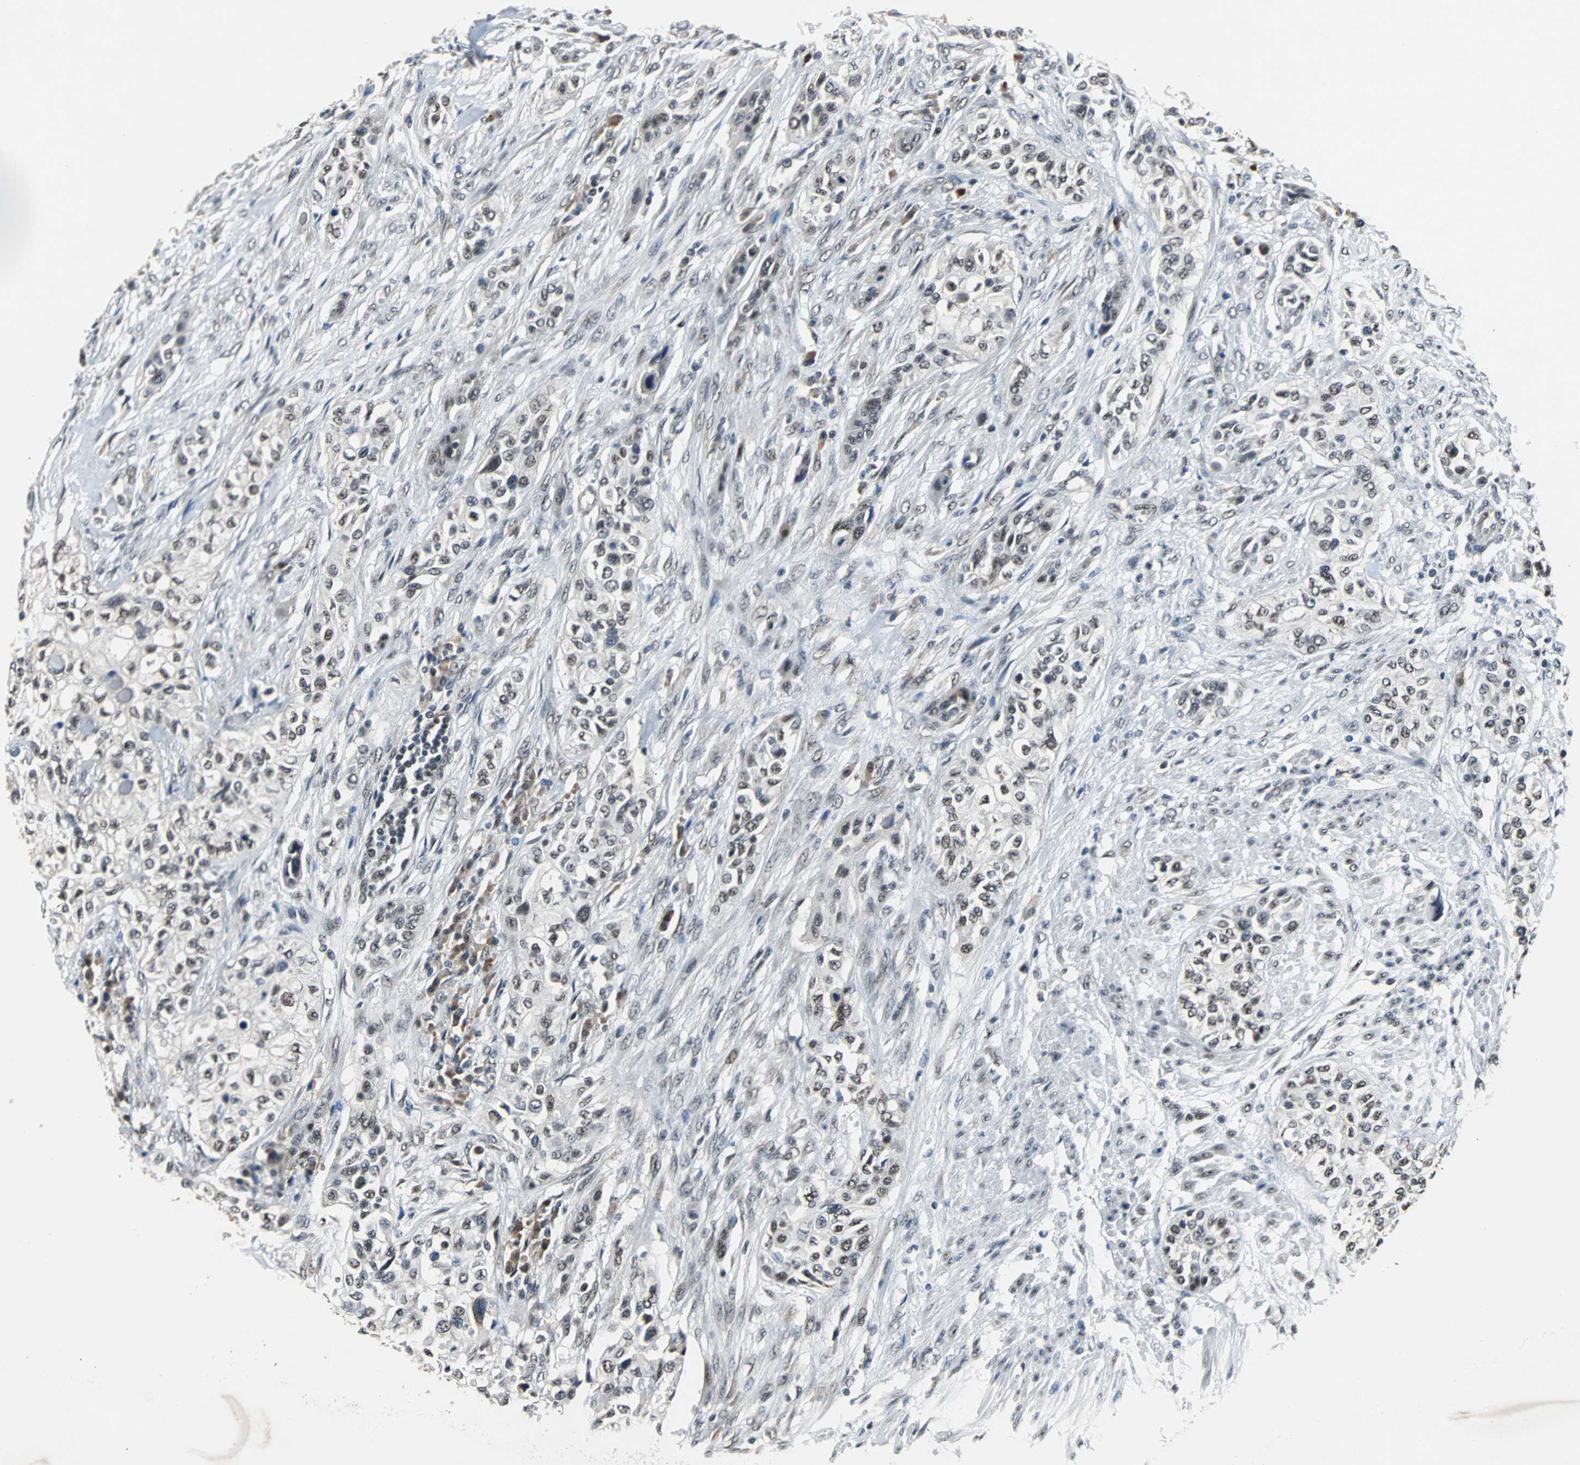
{"staining": {"intensity": "moderate", "quantity": "25%-75%", "location": "nuclear"}, "tissue": "urothelial cancer", "cell_type": "Tumor cells", "image_type": "cancer", "snomed": [{"axis": "morphology", "description": "Urothelial carcinoma, High grade"}, {"axis": "topography", "description": "Urinary bladder"}], "caption": "Immunohistochemical staining of human urothelial carcinoma (high-grade) demonstrates medium levels of moderate nuclear expression in approximately 25%-75% of tumor cells.", "gene": "USP28", "patient": {"sex": "male", "age": 74}}